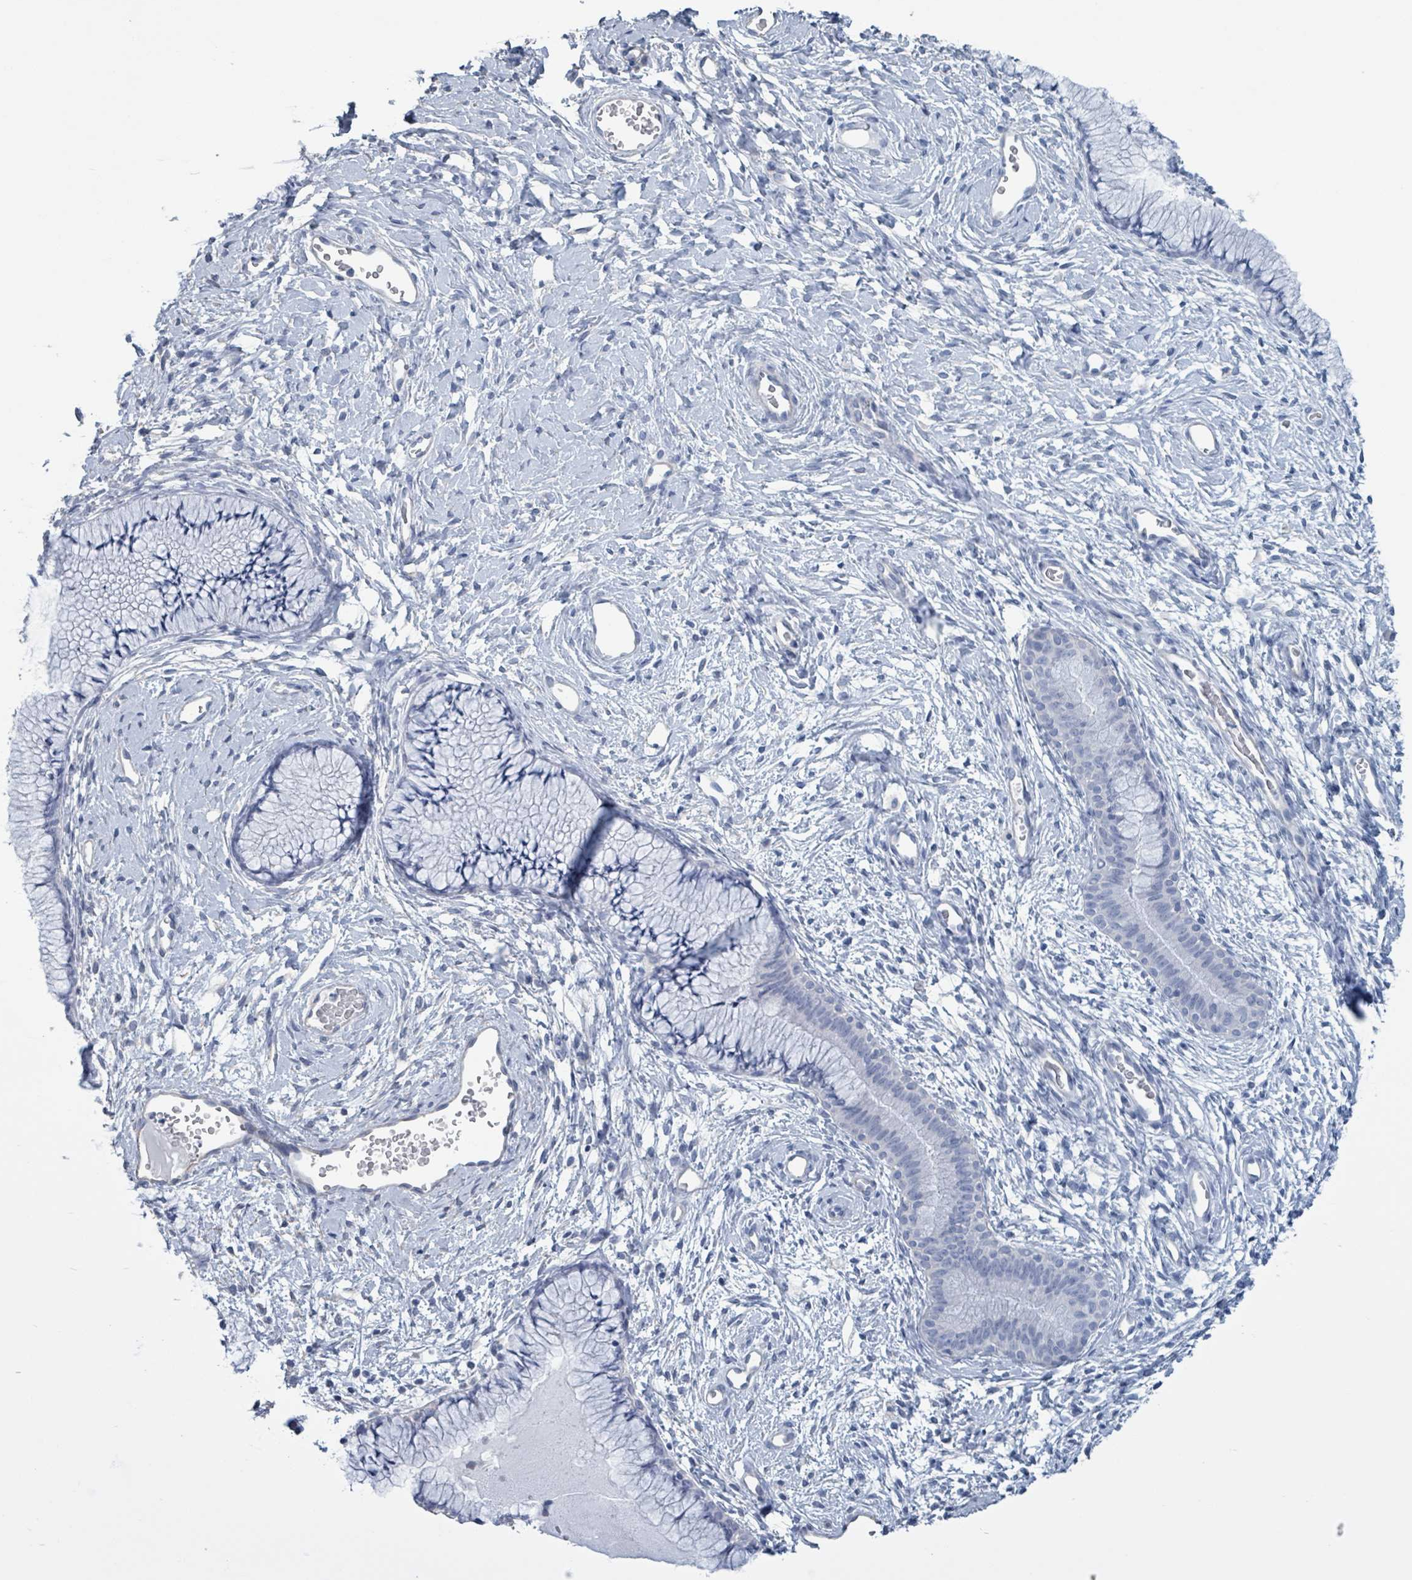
{"staining": {"intensity": "negative", "quantity": "none", "location": "none"}, "tissue": "cervix", "cell_type": "Glandular cells", "image_type": "normal", "snomed": [{"axis": "morphology", "description": "Normal tissue, NOS"}, {"axis": "topography", "description": "Cervix"}], "caption": "Immunohistochemistry (IHC) photomicrograph of benign cervix: cervix stained with DAB demonstrates no significant protein staining in glandular cells. (IHC, brightfield microscopy, high magnification).", "gene": "CT45A10", "patient": {"sex": "female", "age": 42}}